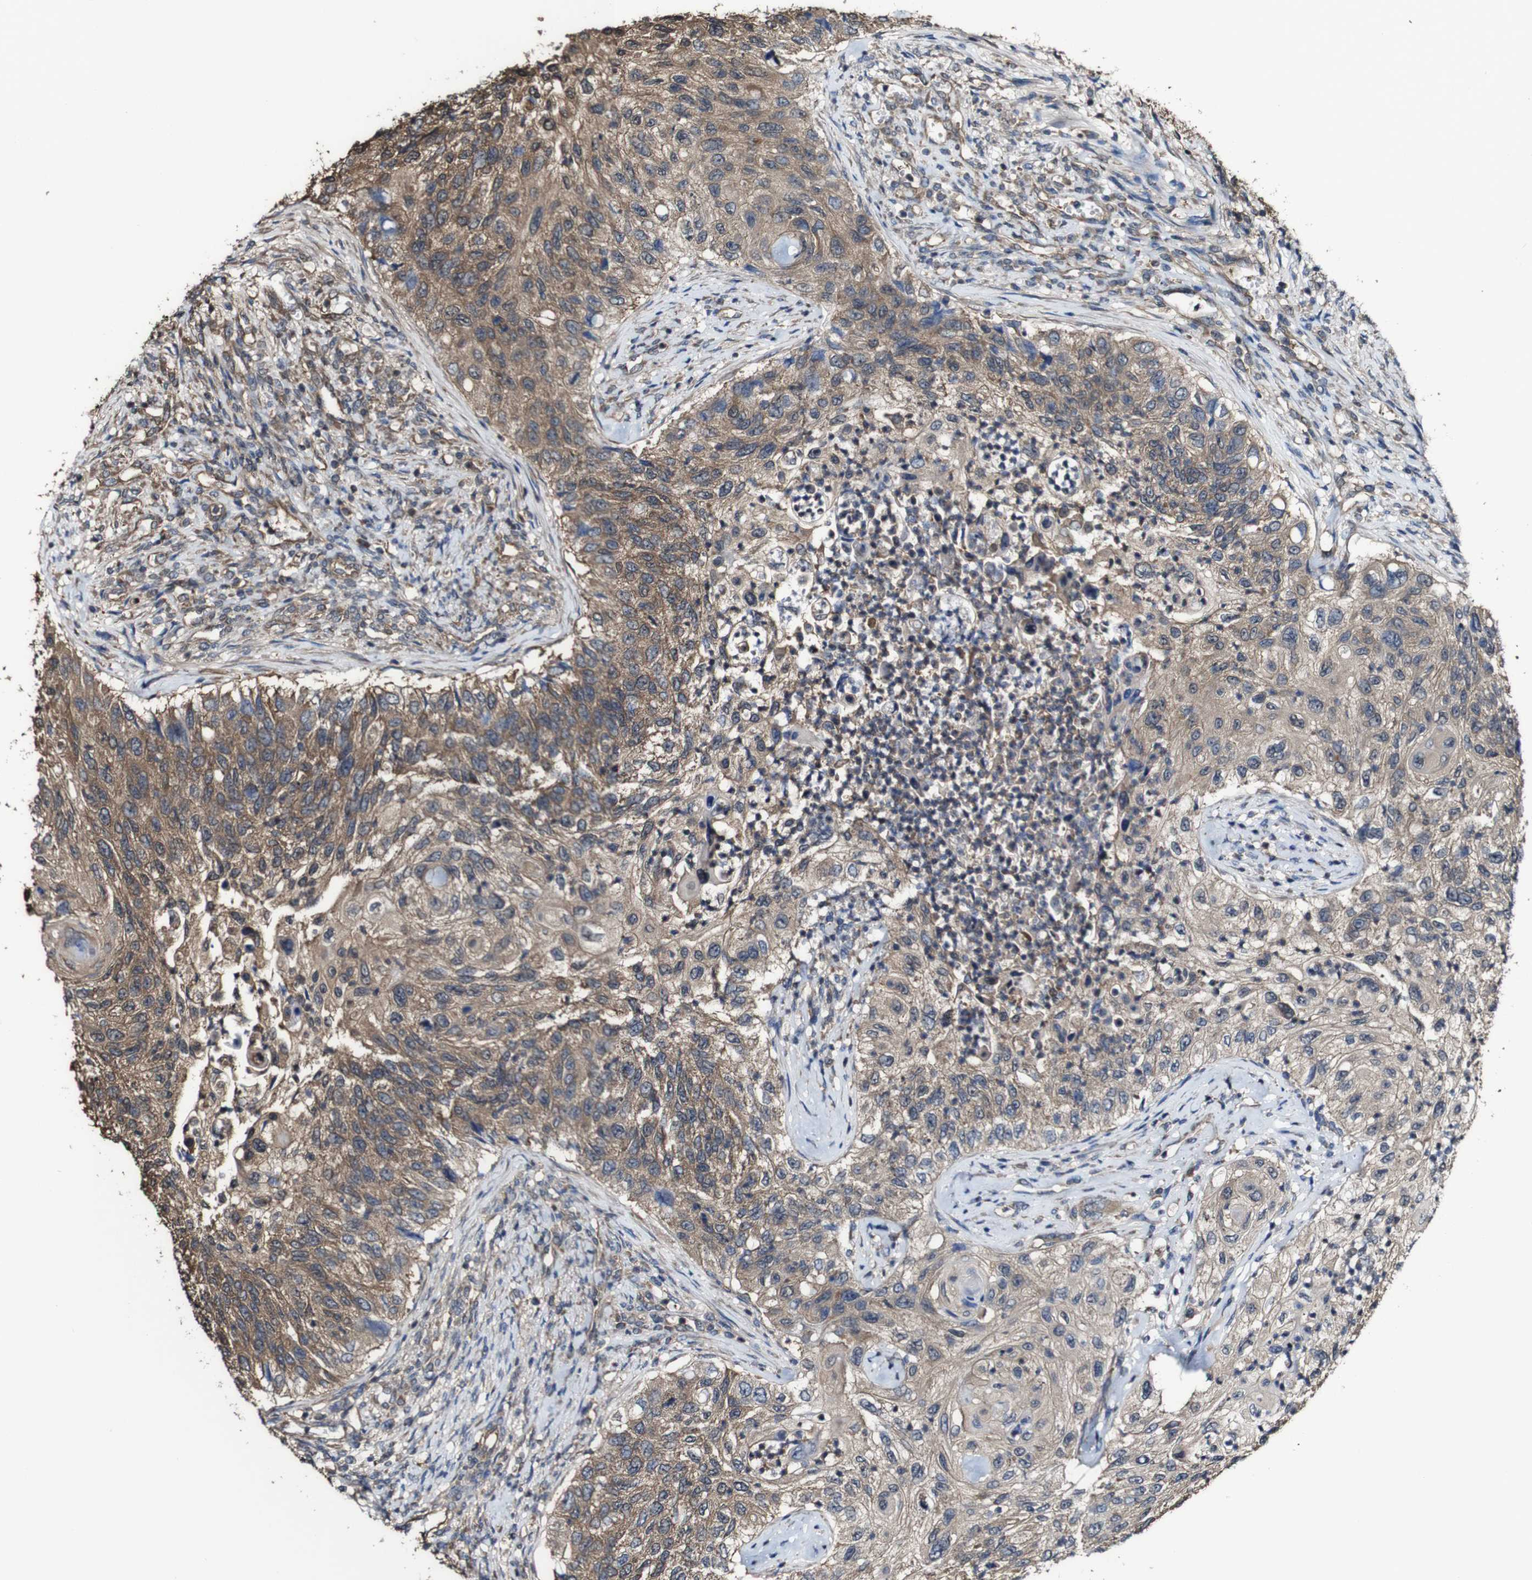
{"staining": {"intensity": "moderate", "quantity": ">75%", "location": "cytoplasmic/membranous"}, "tissue": "urothelial cancer", "cell_type": "Tumor cells", "image_type": "cancer", "snomed": [{"axis": "morphology", "description": "Urothelial carcinoma, High grade"}, {"axis": "topography", "description": "Urinary bladder"}], "caption": "Immunohistochemistry of high-grade urothelial carcinoma shows medium levels of moderate cytoplasmic/membranous expression in approximately >75% of tumor cells. (DAB IHC, brown staining for protein, blue staining for nuclei).", "gene": "PTPRR", "patient": {"sex": "female", "age": 60}}